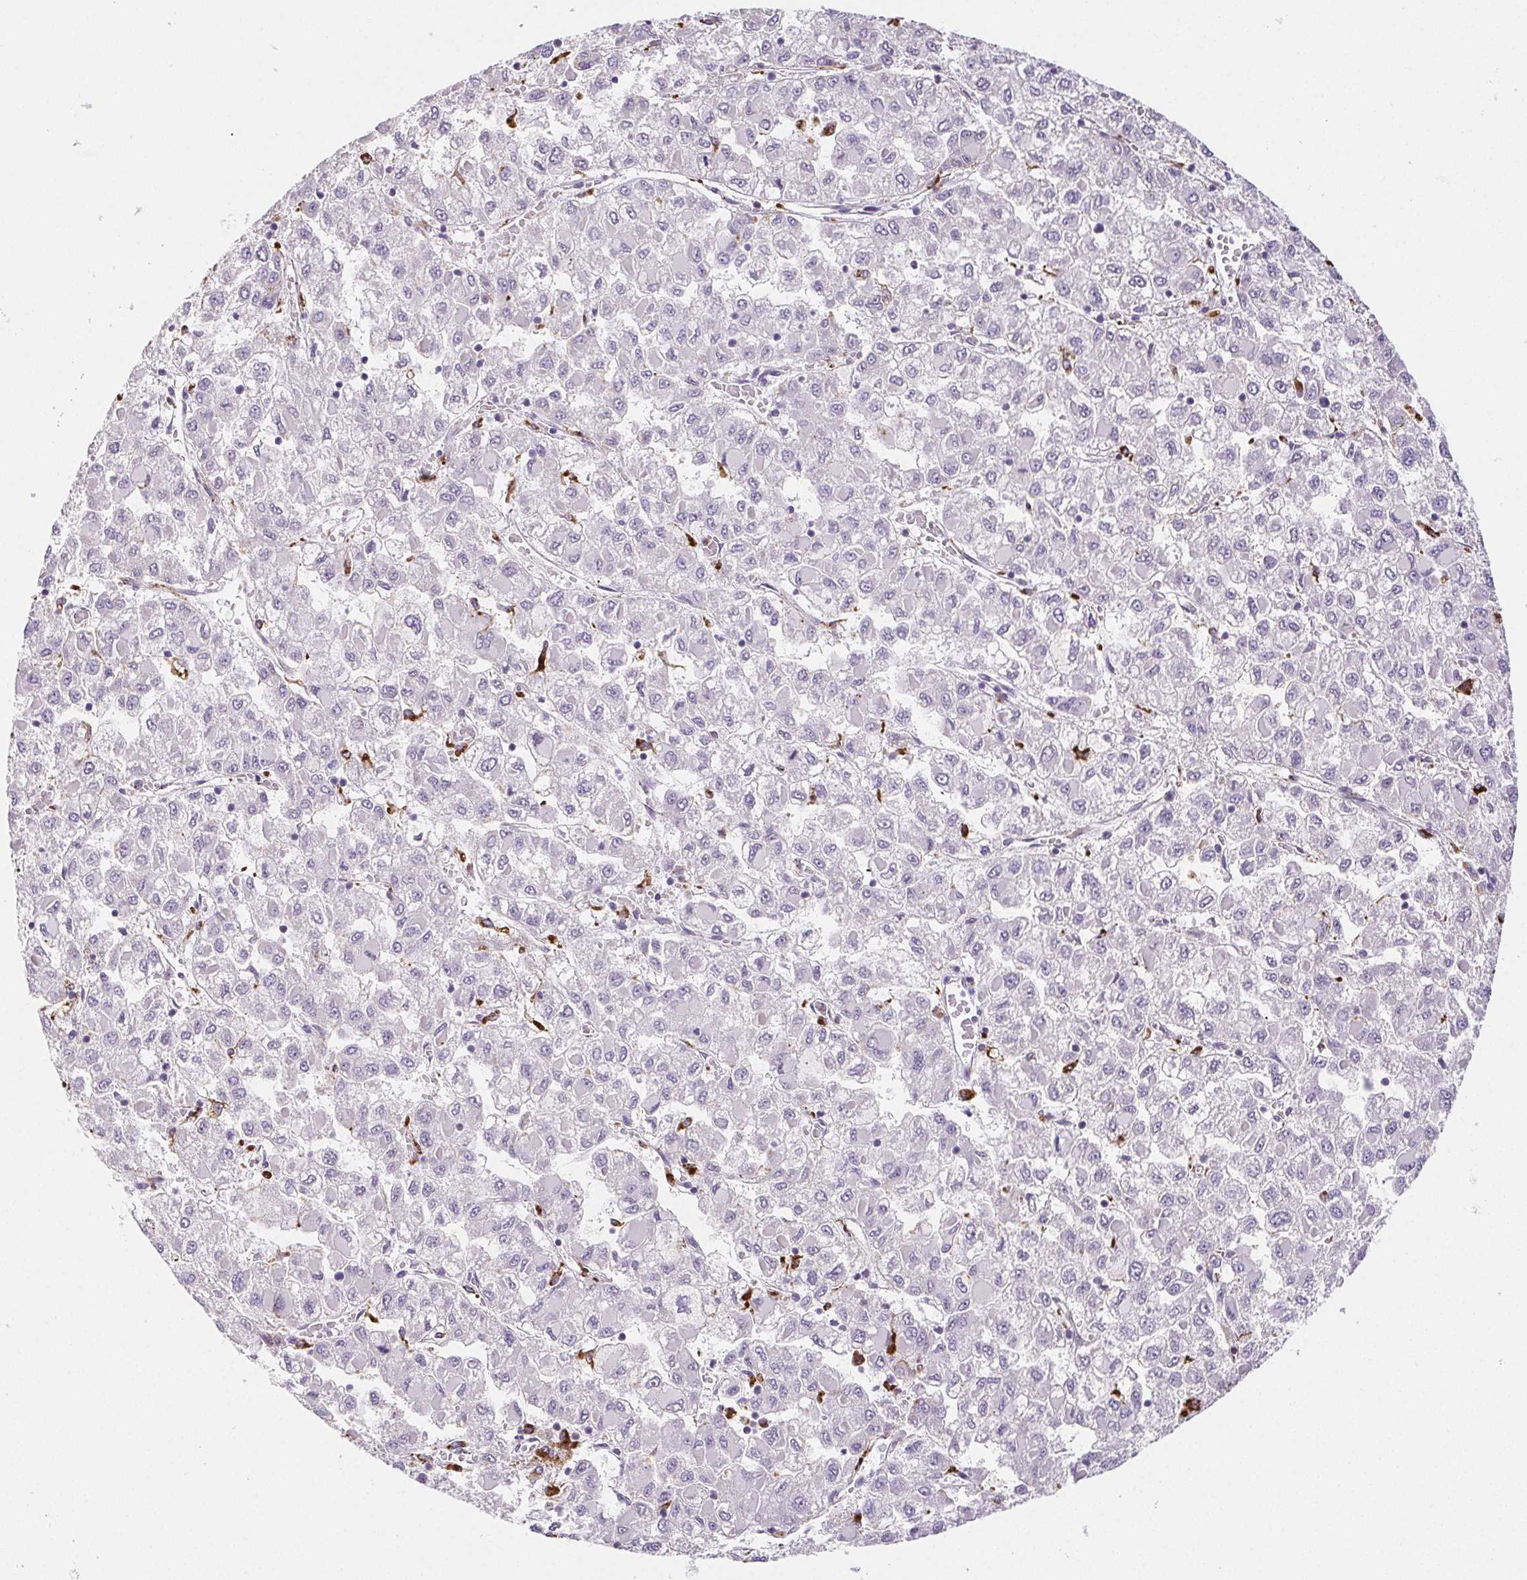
{"staining": {"intensity": "negative", "quantity": "none", "location": "none"}, "tissue": "liver cancer", "cell_type": "Tumor cells", "image_type": "cancer", "snomed": [{"axis": "morphology", "description": "Carcinoma, Hepatocellular, NOS"}, {"axis": "topography", "description": "Liver"}], "caption": "This is an immunohistochemistry (IHC) histopathology image of liver hepatocellular carcinoma. There is no expression in tumor cells.", "gene": "LIPA", "patient": {"sex": "male", "age": 40}}